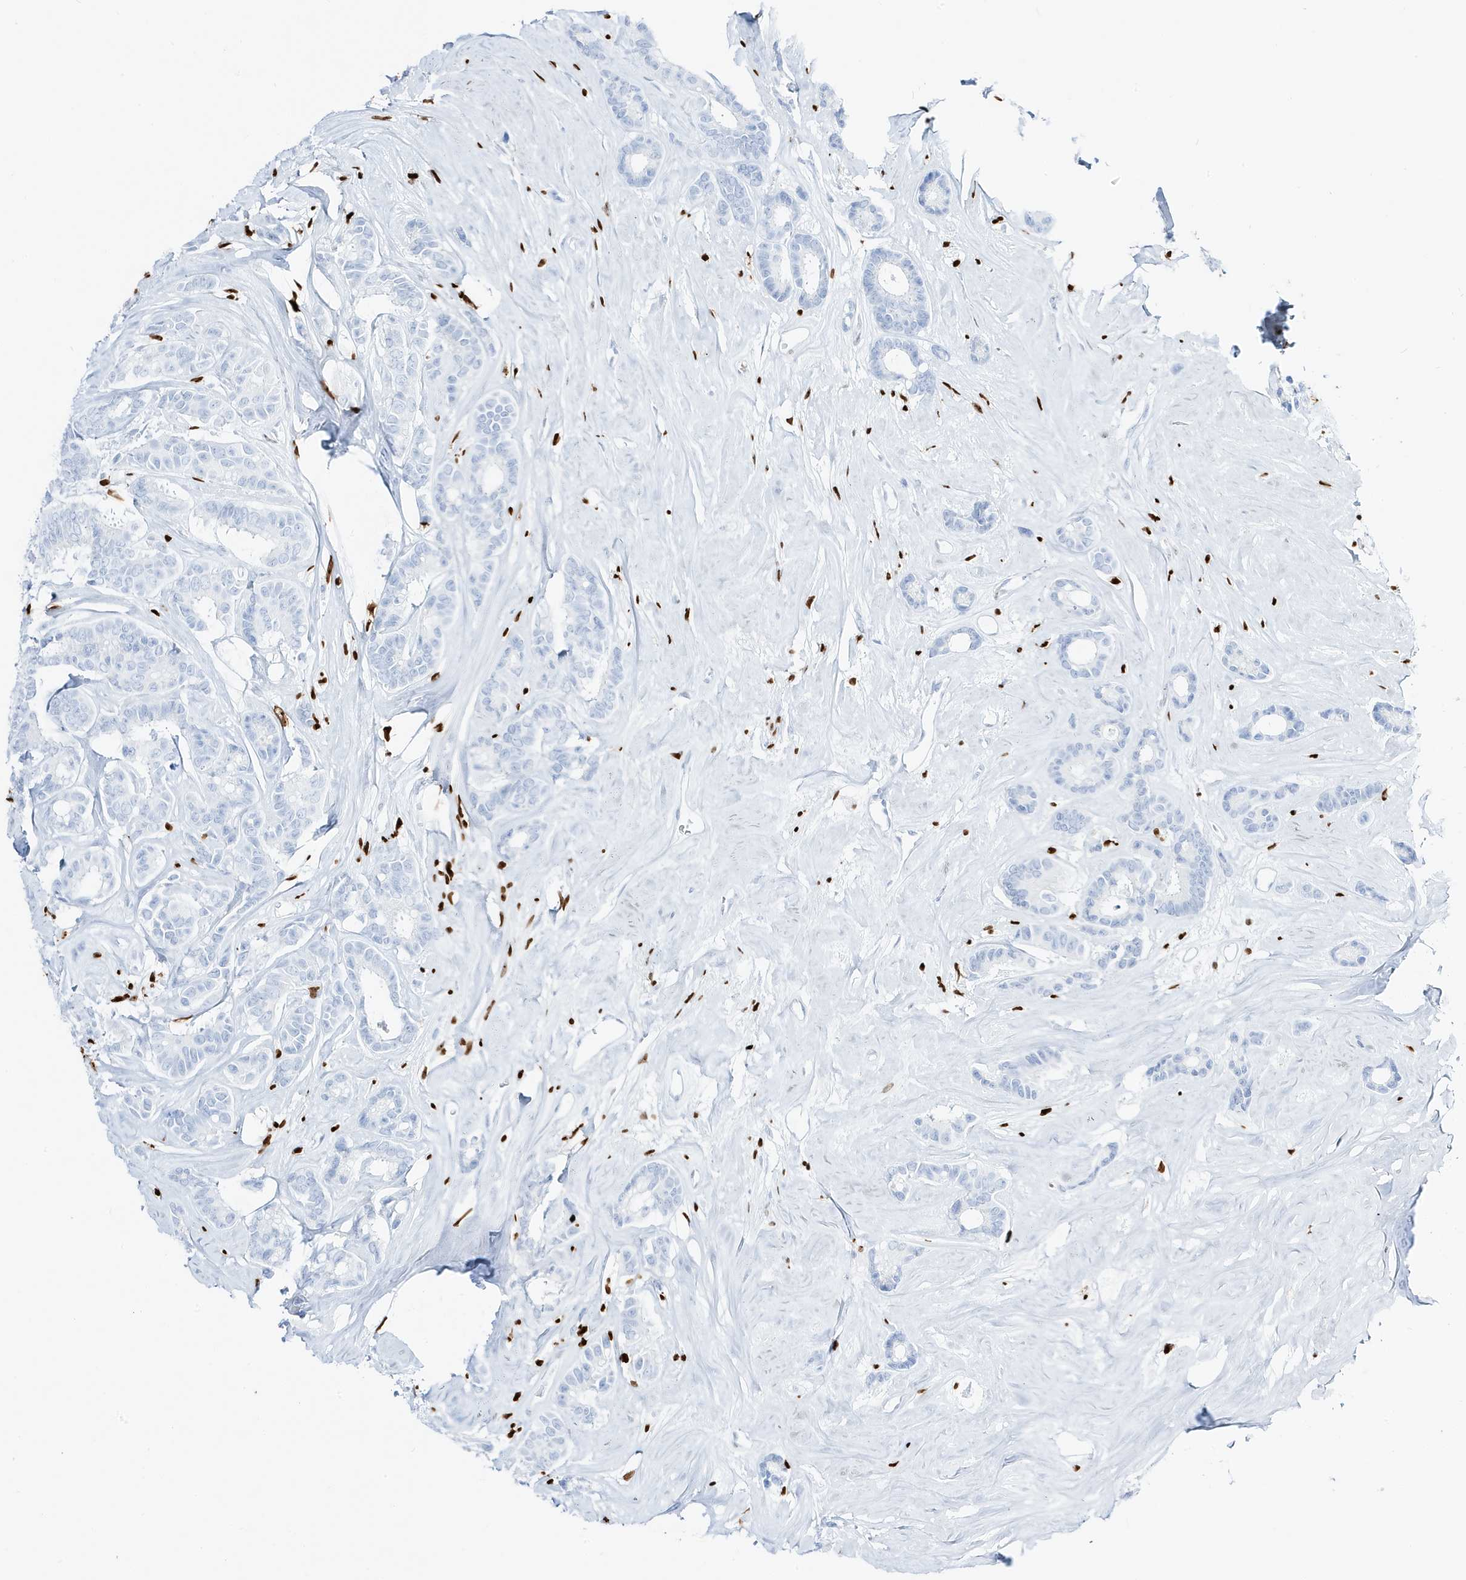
{"staining": {"intensity": "negative", "quantity": "none", "location": "none"}, "tissue": "breast cancer", "cell_type": "Tumor cells", "image_type": "cancer", "snomed": [{"axis": "morphology", "description": "Duct carcinoma"}, {"axis": "topography", "description": "Breast"}], "caption": "A histopathology image of invasive ductal carcinoma (breast) stained for a protein reveals no brown staining in tumor cells.", "gene": "MNDA", "patient": {"sex": "female", "age": 87}}